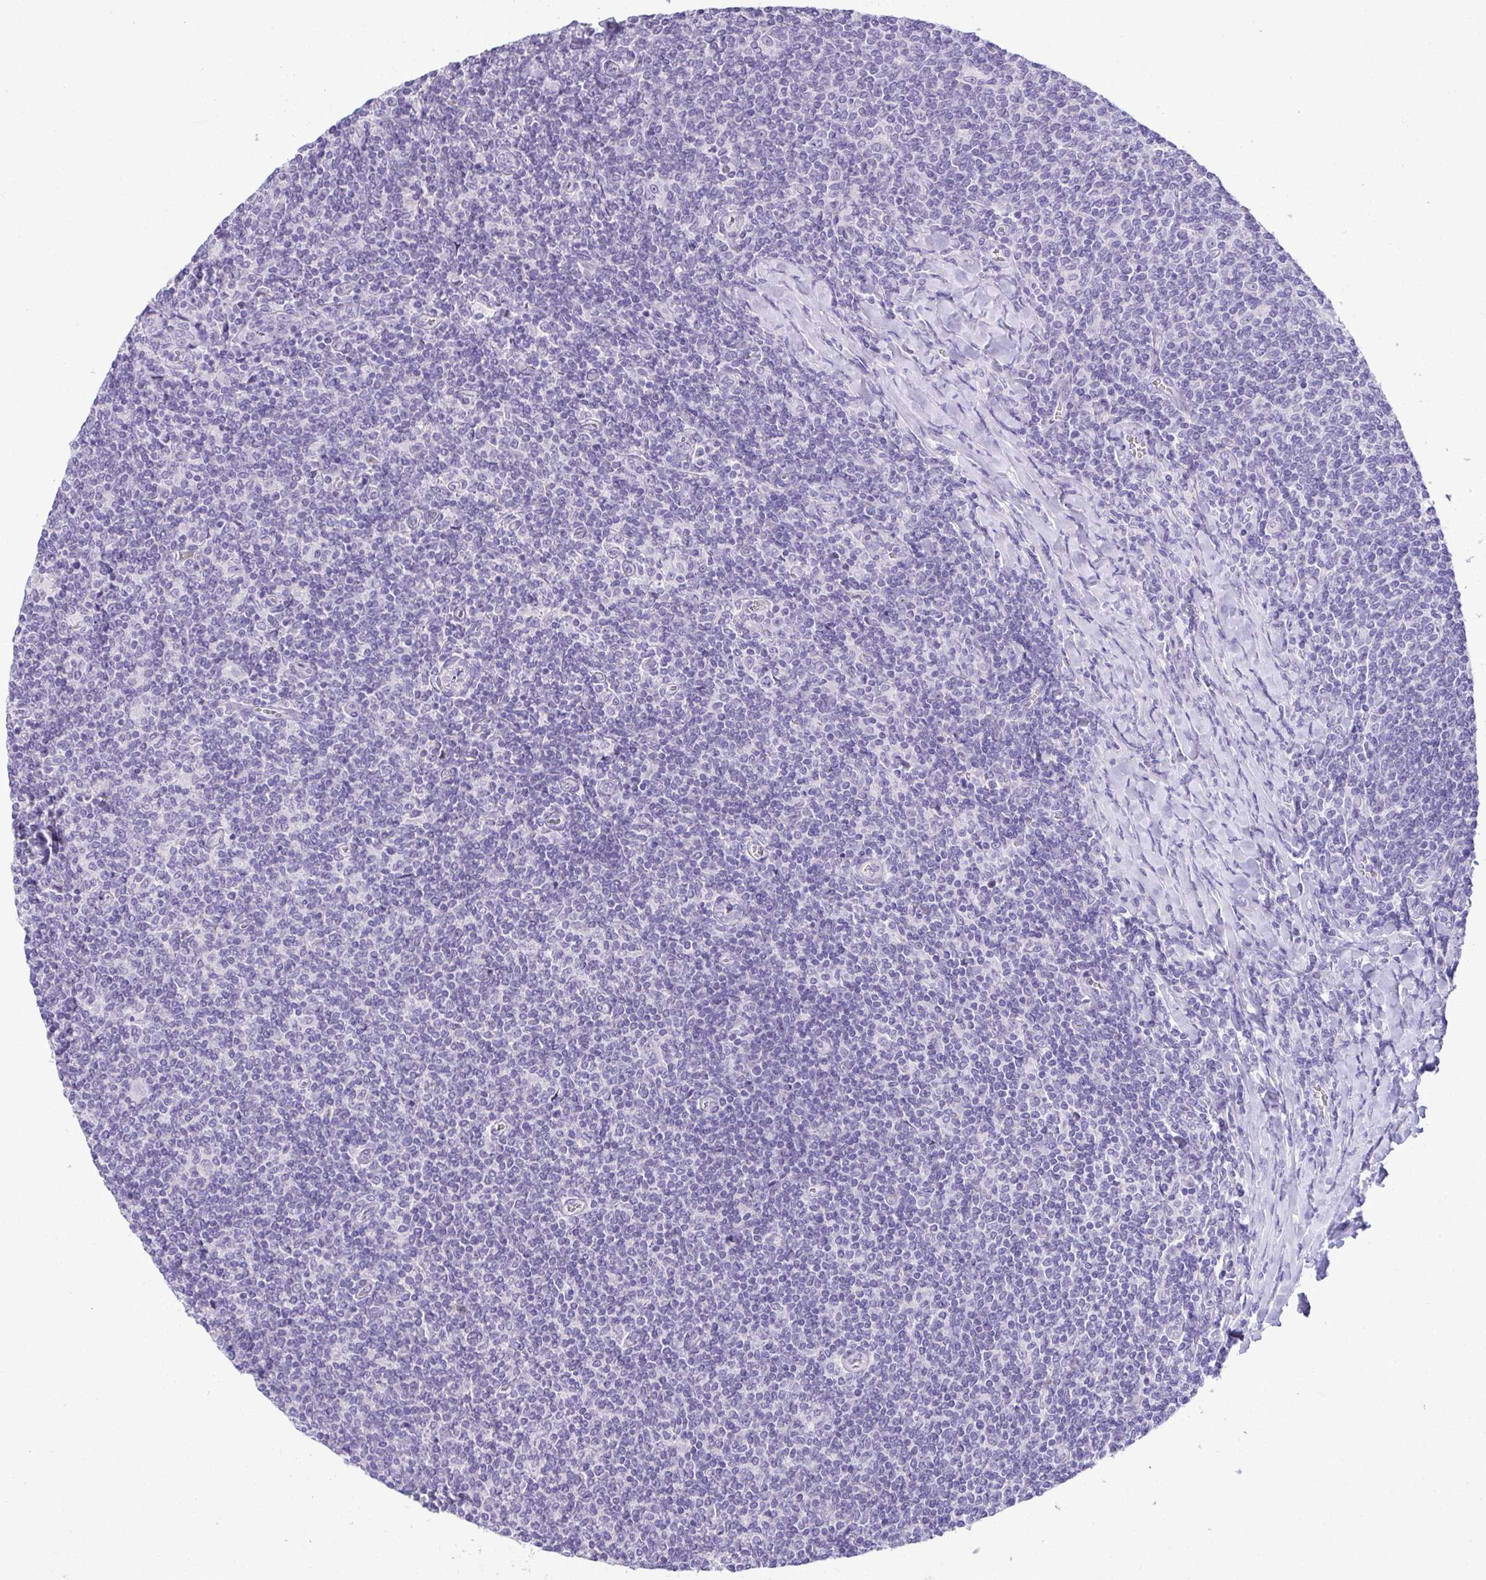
{"staining": {"intensity": "negative", "quantity": "none", "location": "none"}, "tissue": "lymphoma", "cell_type": "Tumor cells", "image_type": "cancer", "snomed": [{"axis": "morphology", "description": "Malignant lymphoma, non-Hodgkin's type, Low grade"}, {"axis": "topography", "description": "Lymph node"}], "caption": "This is an immunohistochemistry micrograph of lymphoma. There is no staining in tumor cells.", "gene": "TMCO5A", "patient": {"sex": "male", "age": 52}}